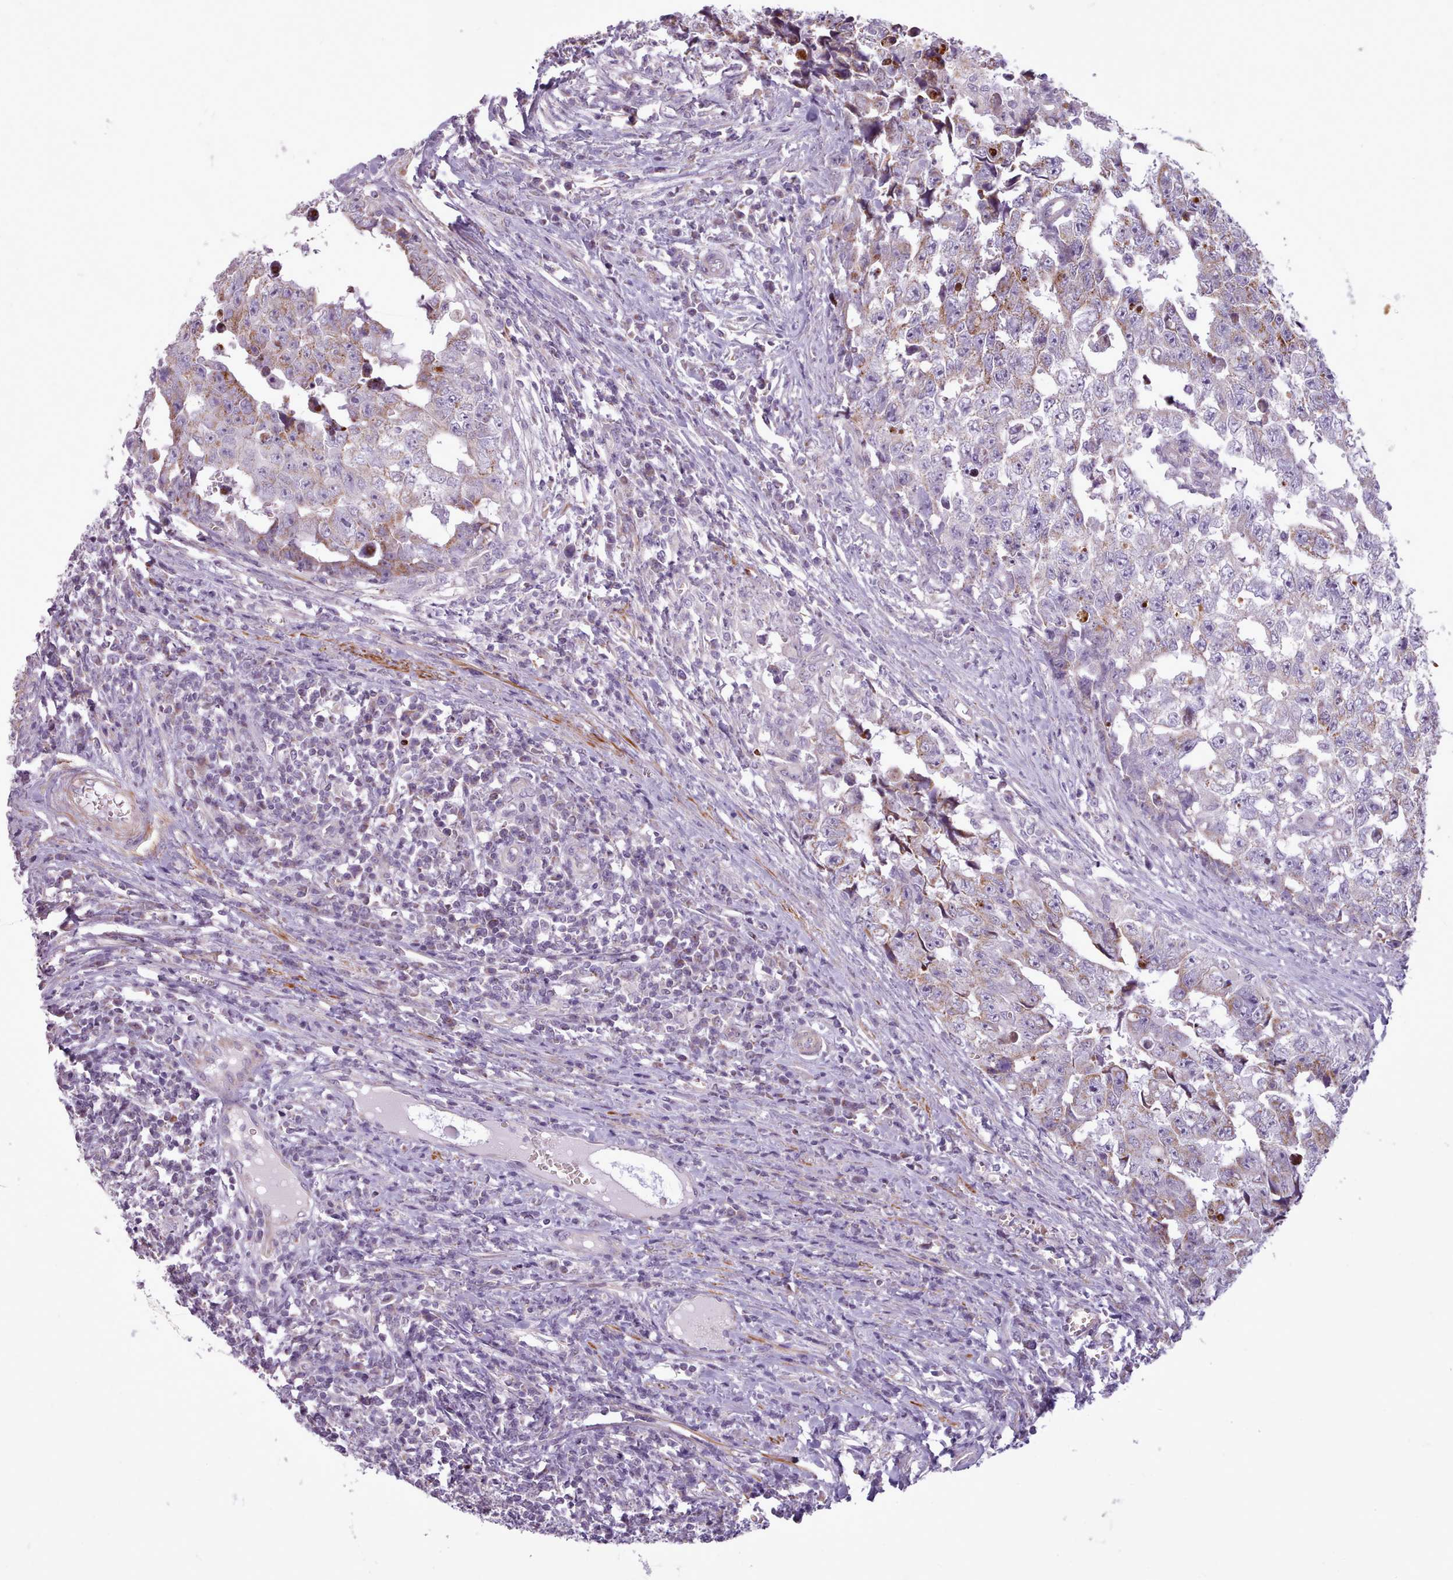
{"staining": {"intensity": "weak", "quantity": "<25%", "location": "cytoplasmic/membranous"}, "tissue": "testis cancer", "cell_type": "Tumor cells", "image_type": "cancer", "snomed": [{"axis": "morphology", "description": "Carcinoma, Embryonal, NOS"}, {"axis": "topography", "description": "Testis"}], "caption": "Tumor cells show no significant protein staining in embryonal carcinoma (testis).", "gene": "AVL9", "patient": {"sex": "male", "age": 25}}